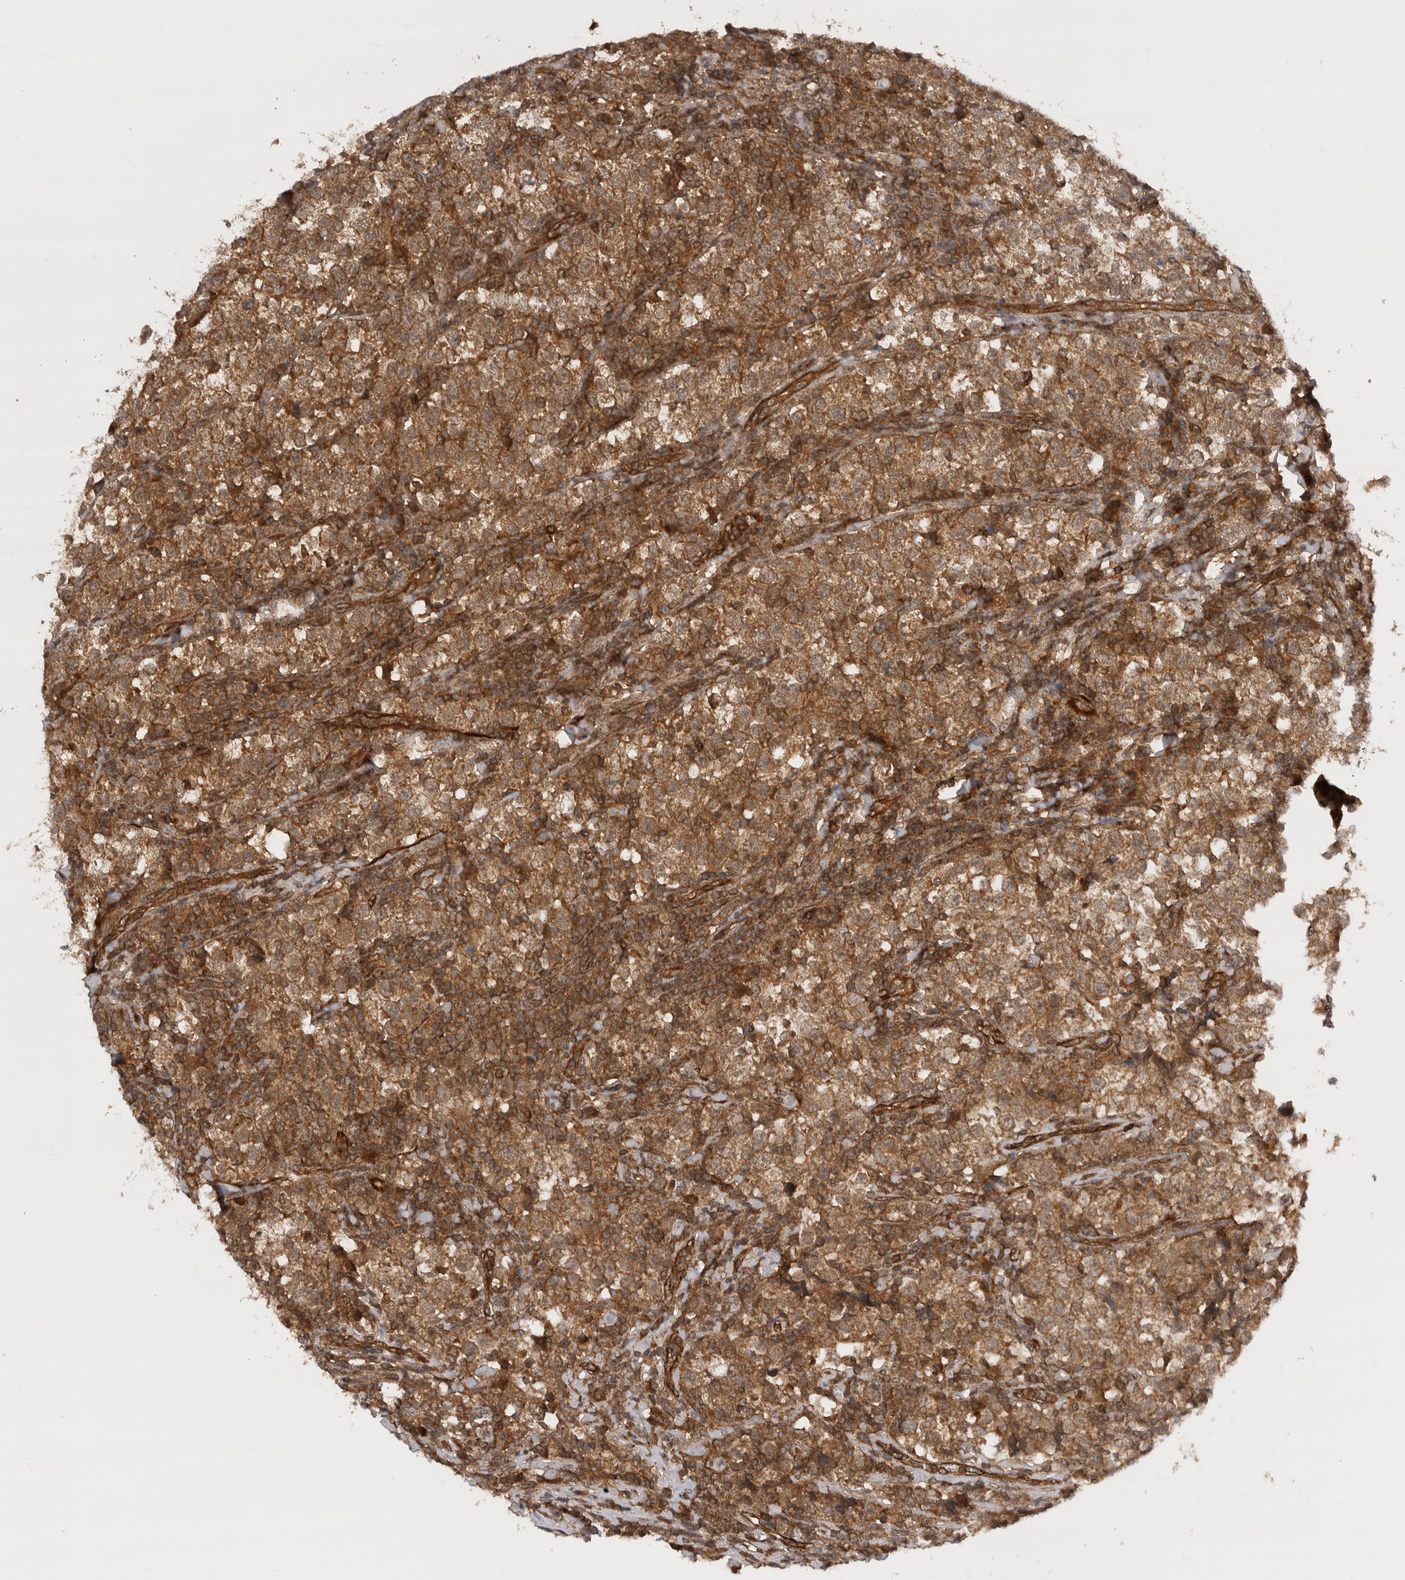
{"staining": {"intensity": "moderate", "quantity": ">75%", "location": "cytoplasmic/membranous"}, "tissue": "testis cancer", "cell_type": "Tumor cells", "image_type": "cancer", "snomed": [{"axis": "morphology", "description": "Normal tissue, NOS"}, {"axis": "morphology", "description": "Seminoma, NOS"}, {"axis": "topography", "description": "Testis"}], "caption": "Immunohistochemistry (IHC) of human testis cancer (seminoma) exhibits medium levels of moderate cytoplasmic/membranous staining in approximately >75% of tumor cells.", "gene": "PRDX4", "patient": {"sex": "male", "age": 43}}